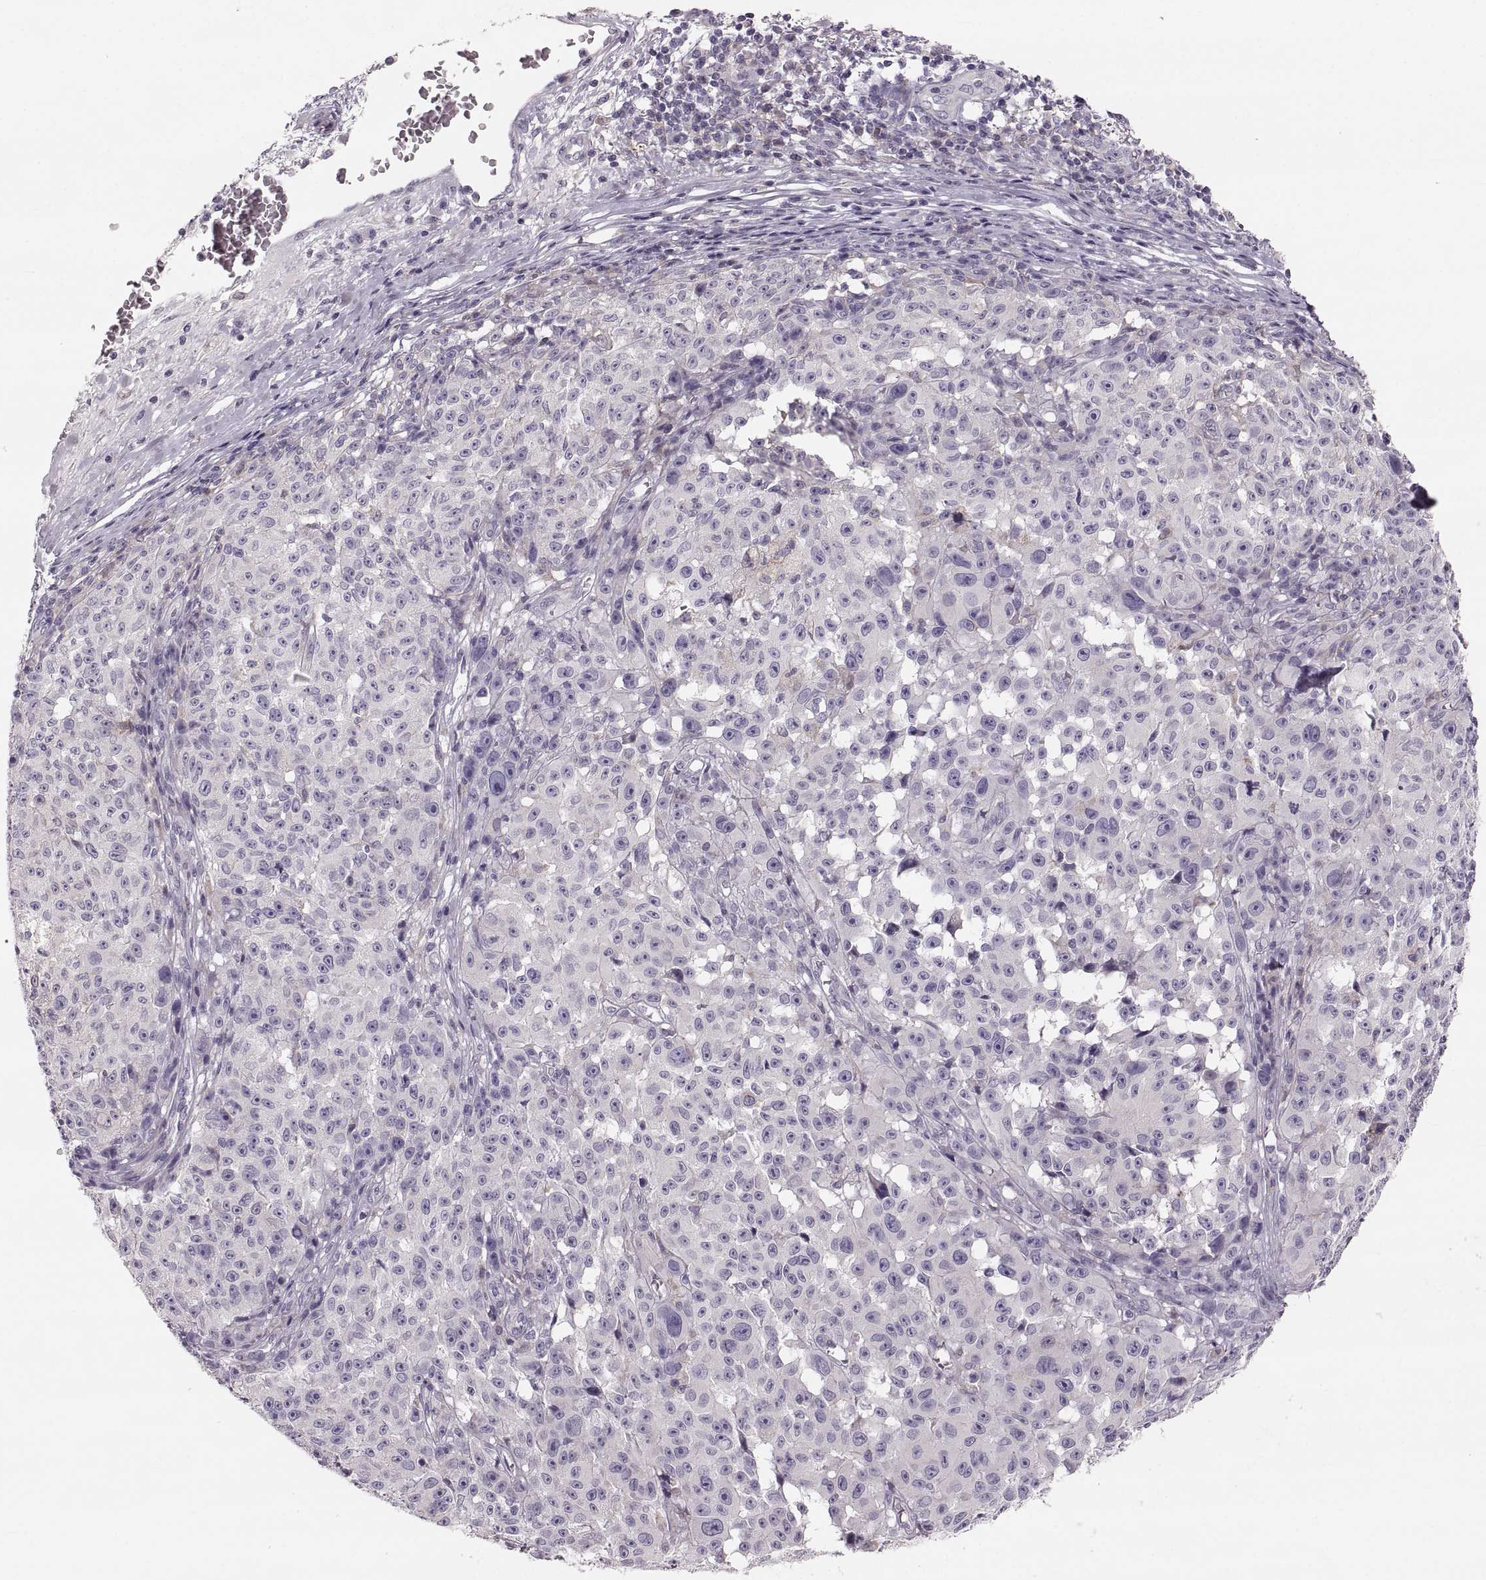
{"staining": {"intensity": "negative", "quantity": "none", "location": "none"}, "tissue": "melanoma", "cell_type": "Tumor cells", "image_type": "cancer", "snomed": [{"axis": "morphology", "description": "Malignant melanoma, NOS"}, {"axis": "topography", "description": "Skin"}], "caption": "Protein analysis of melanoma exhibits no significant positivity in tumor cells.", "gene": "RUNDC3A", "patient": {"sex": "female", "age": 82}}